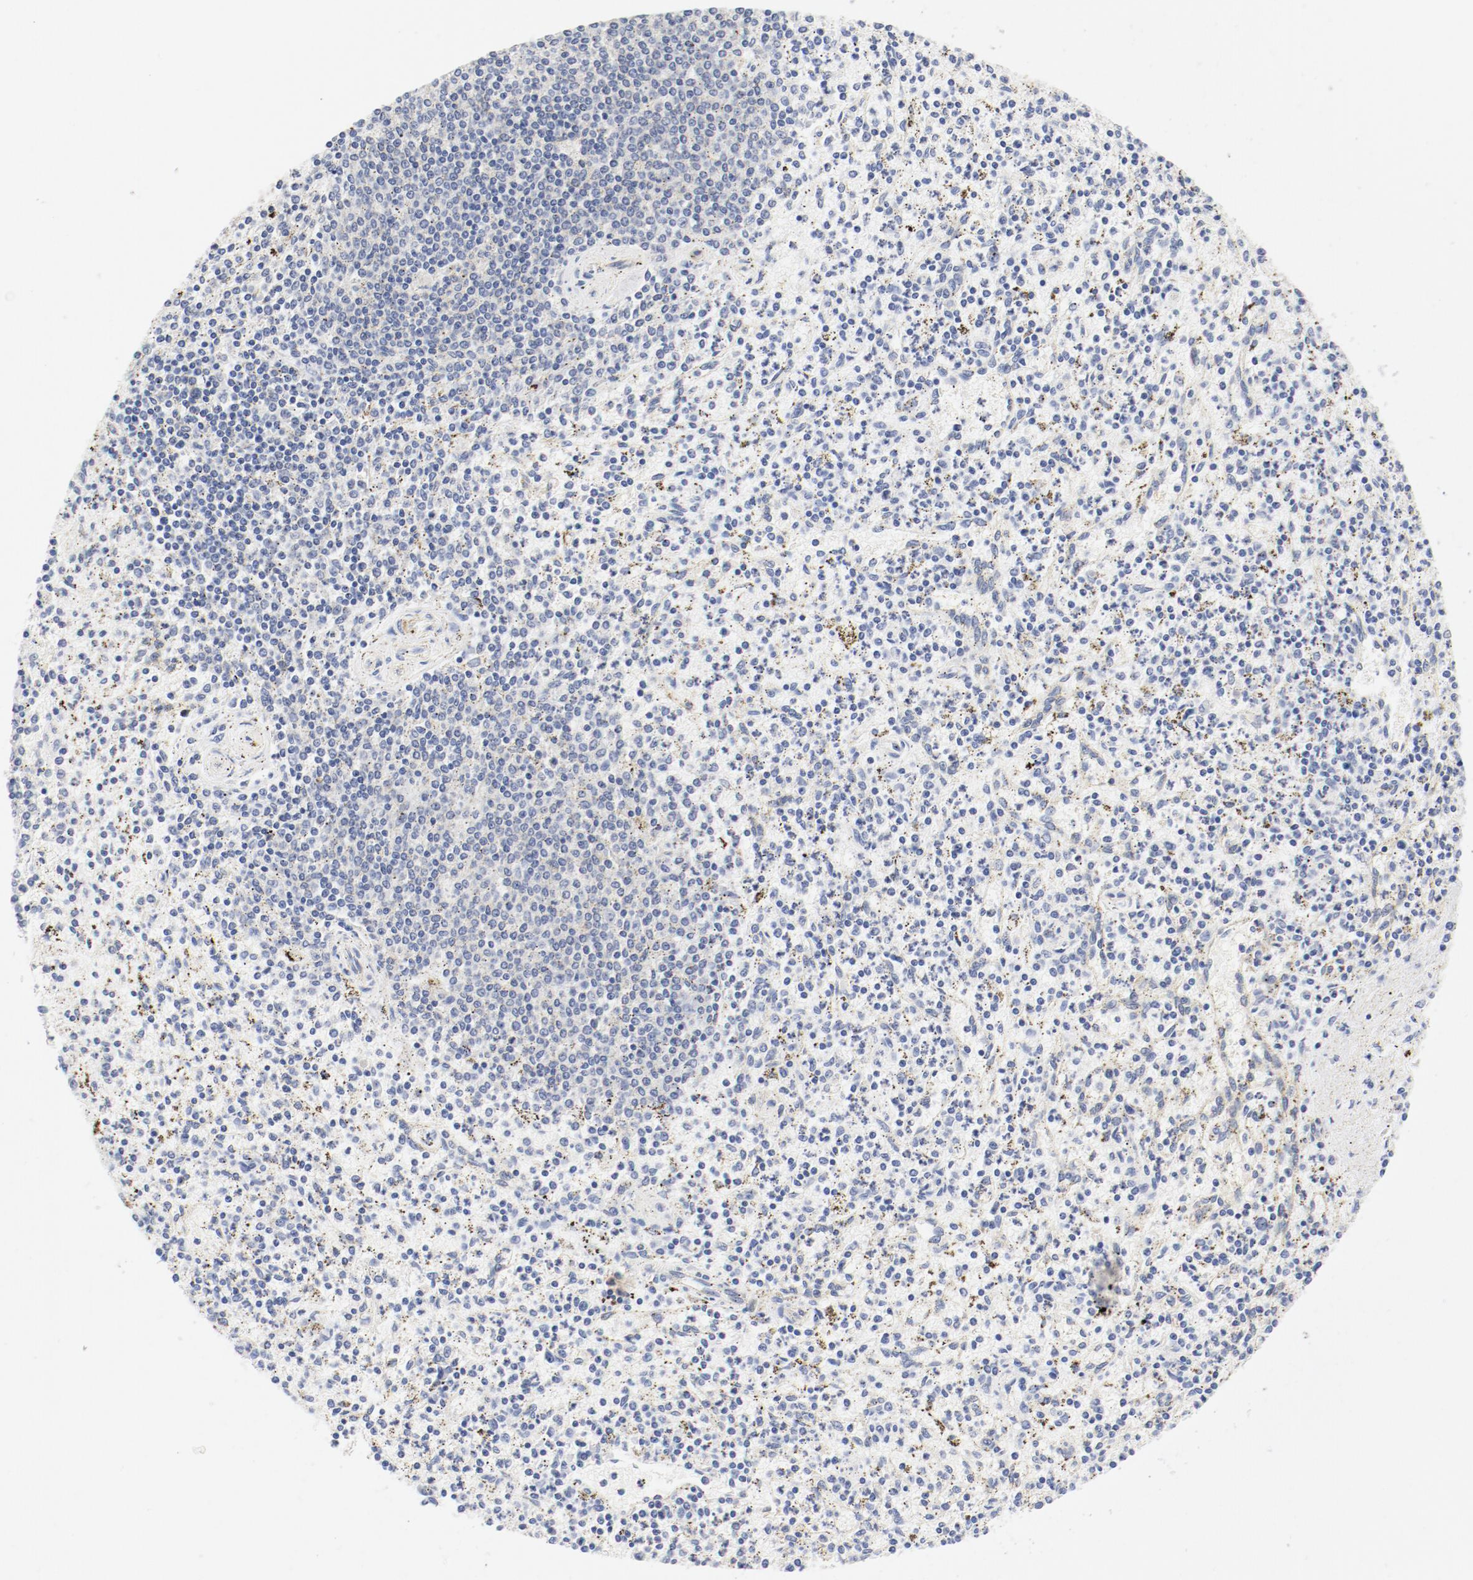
{"staining": {"intensity": "negative", "quantity": "none", "location": "none"}, "tissue": "spleen", "cell_type": "Cells in red pulp", "image_type": "normal", "snomed": [{"axis": "morphology", "description": "Normal tissue, NOS"}, {"axis": "topography", "description": "Spleen"}], "caption": "DAB immunohistochemical staining of normal spleen displays no significant expression in cells in red pulp. (DAB immunohistochemistry (IHC) with hematoxylin counter stain).", "gene": "HOMER1", "patient": {"sex": "male", "age": 72}}